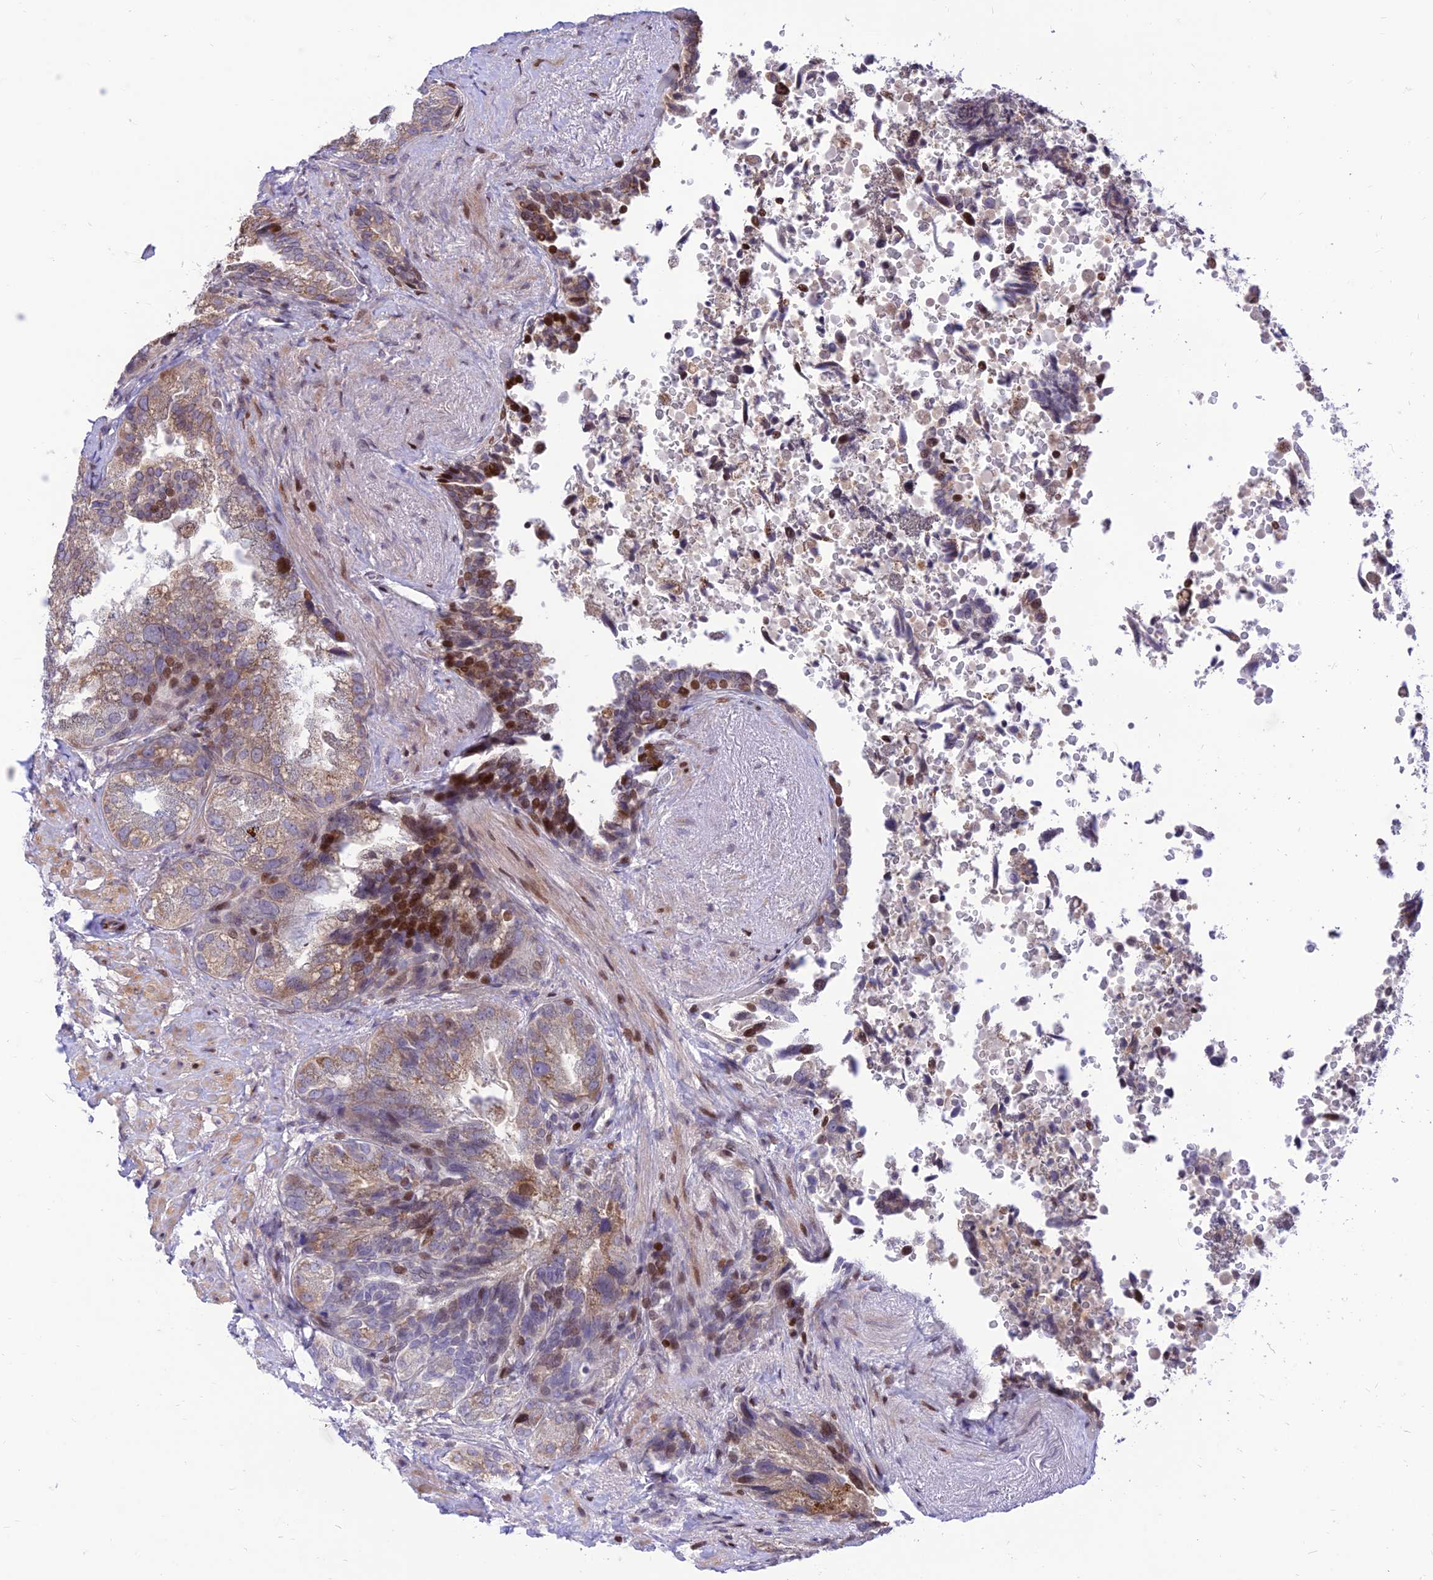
{"staining": {"intensity": "strong", "quantity": "<25%", "location": "nuclear"}, "tissue": "seminal vesicle", "cell_type": "Glandular cells", "image_type": "normal", "snomed": [{"axis": "morphology", "description": "Normal tissue, NOS"}, {"axis": "topography", "description": "Seminal veicle"}, {"axis": "topography", "description": "Peripheral nerve tissue"}], "caption": "Glandular cells reveal medium levels of strong nuclear staining in about <25% of cells in unremarkable seminal vesicle.", "gene": "FAM186B", "patient": {"sex": "male", "age": 63}}